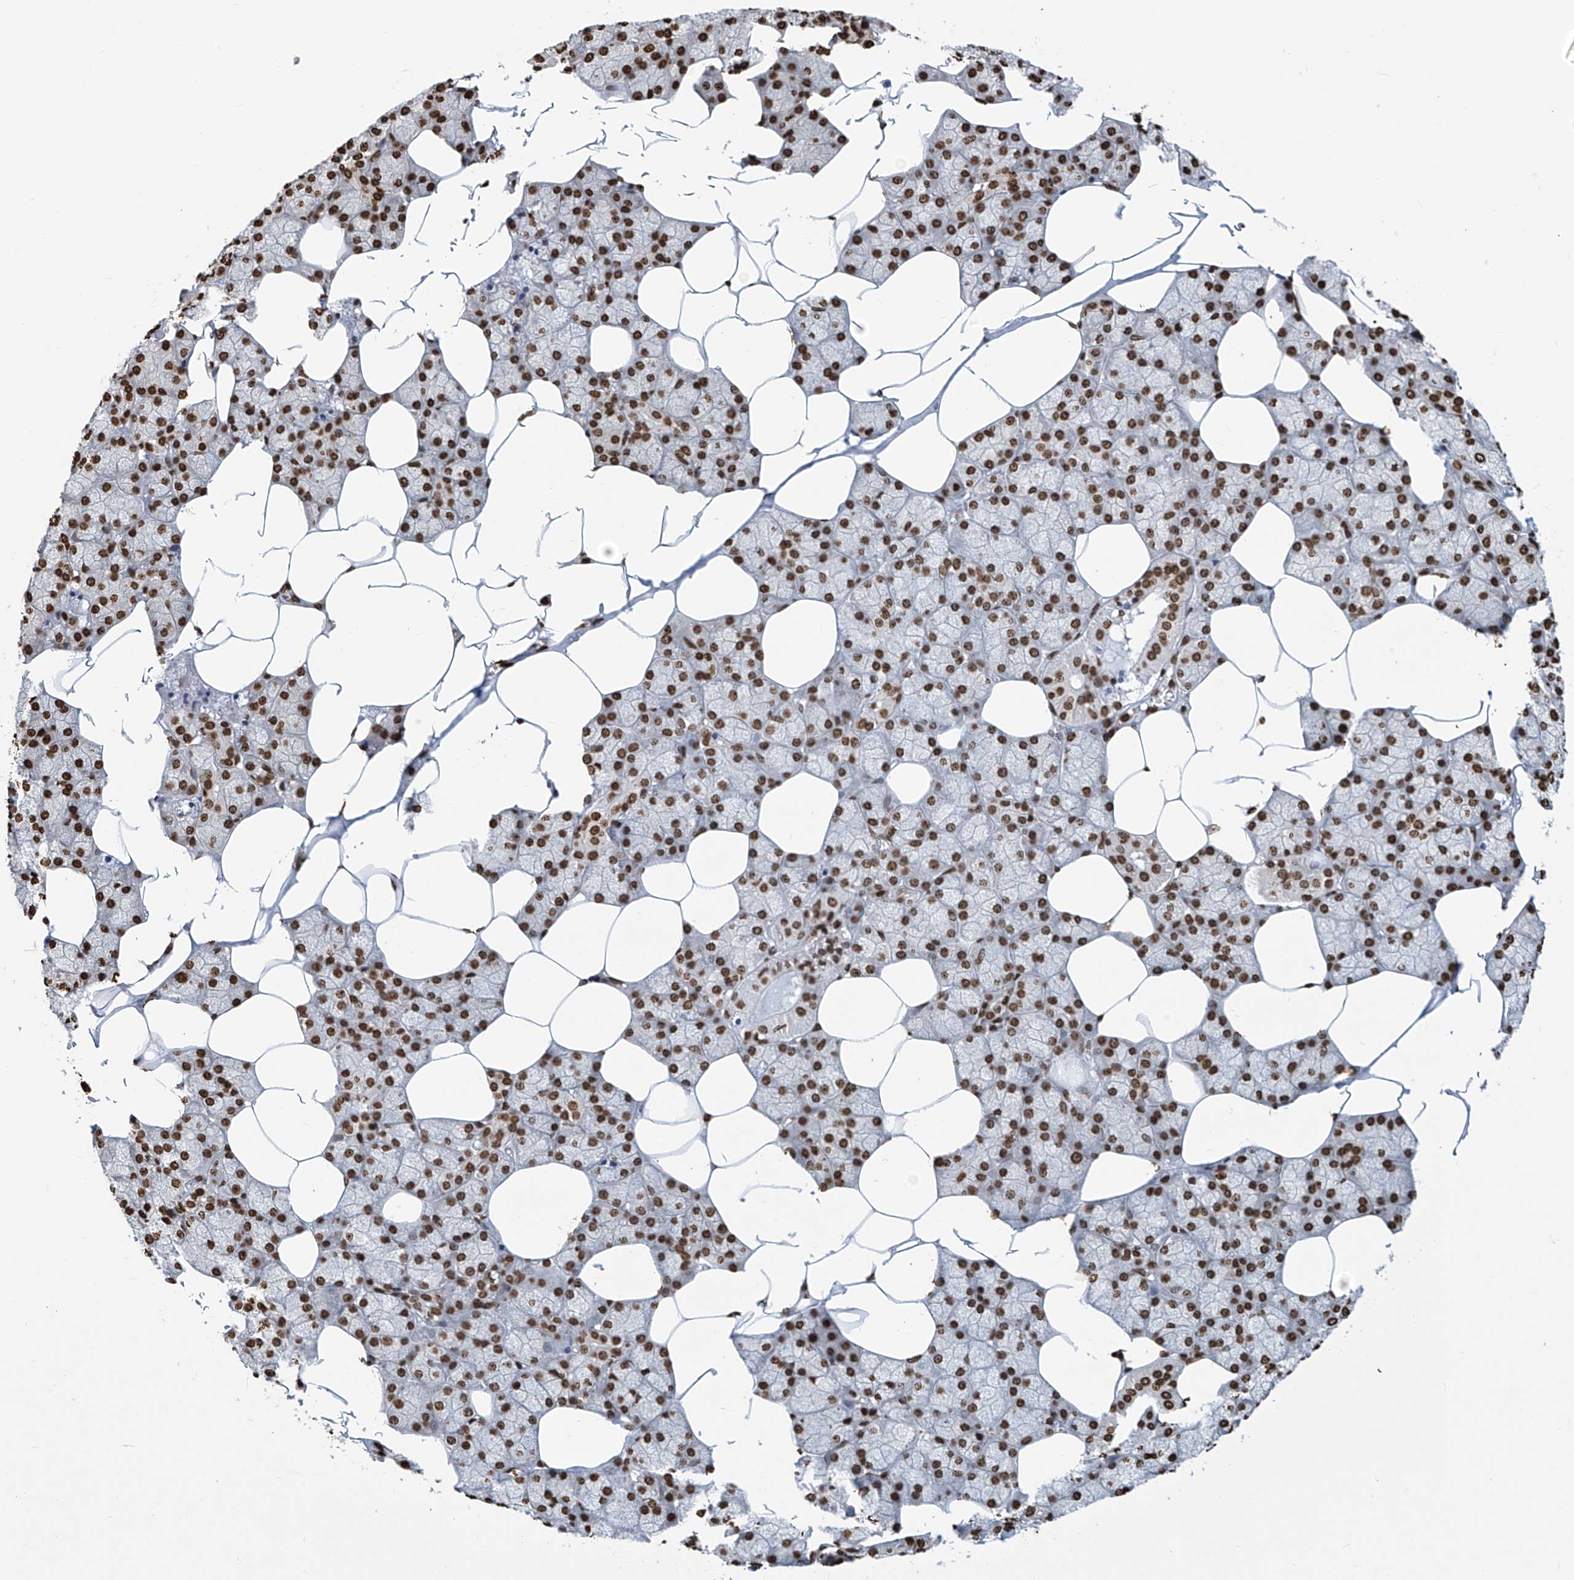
{"staining": {"intensity": "strong", "quantity": ">75%", "location": "nuclear"}, "tissue": "salivary gland", "cell_type": "Glandular cells", "image_type": "normal", "snomed": [{"axis": "morphology", "description": "Normal tissue, NOS"}, {"axis": "topography", "description": "Salivary gland"}], "caption": "IHC (DAB) staining of benign salivary gland reveals strong nuclear protein expression in approximately >75% of glandular cells. (DAB = brown stain, brightfield microscopy at high magnification).", "gene": "DPPA2", "patient": {"sex": "male", "age": 62}}